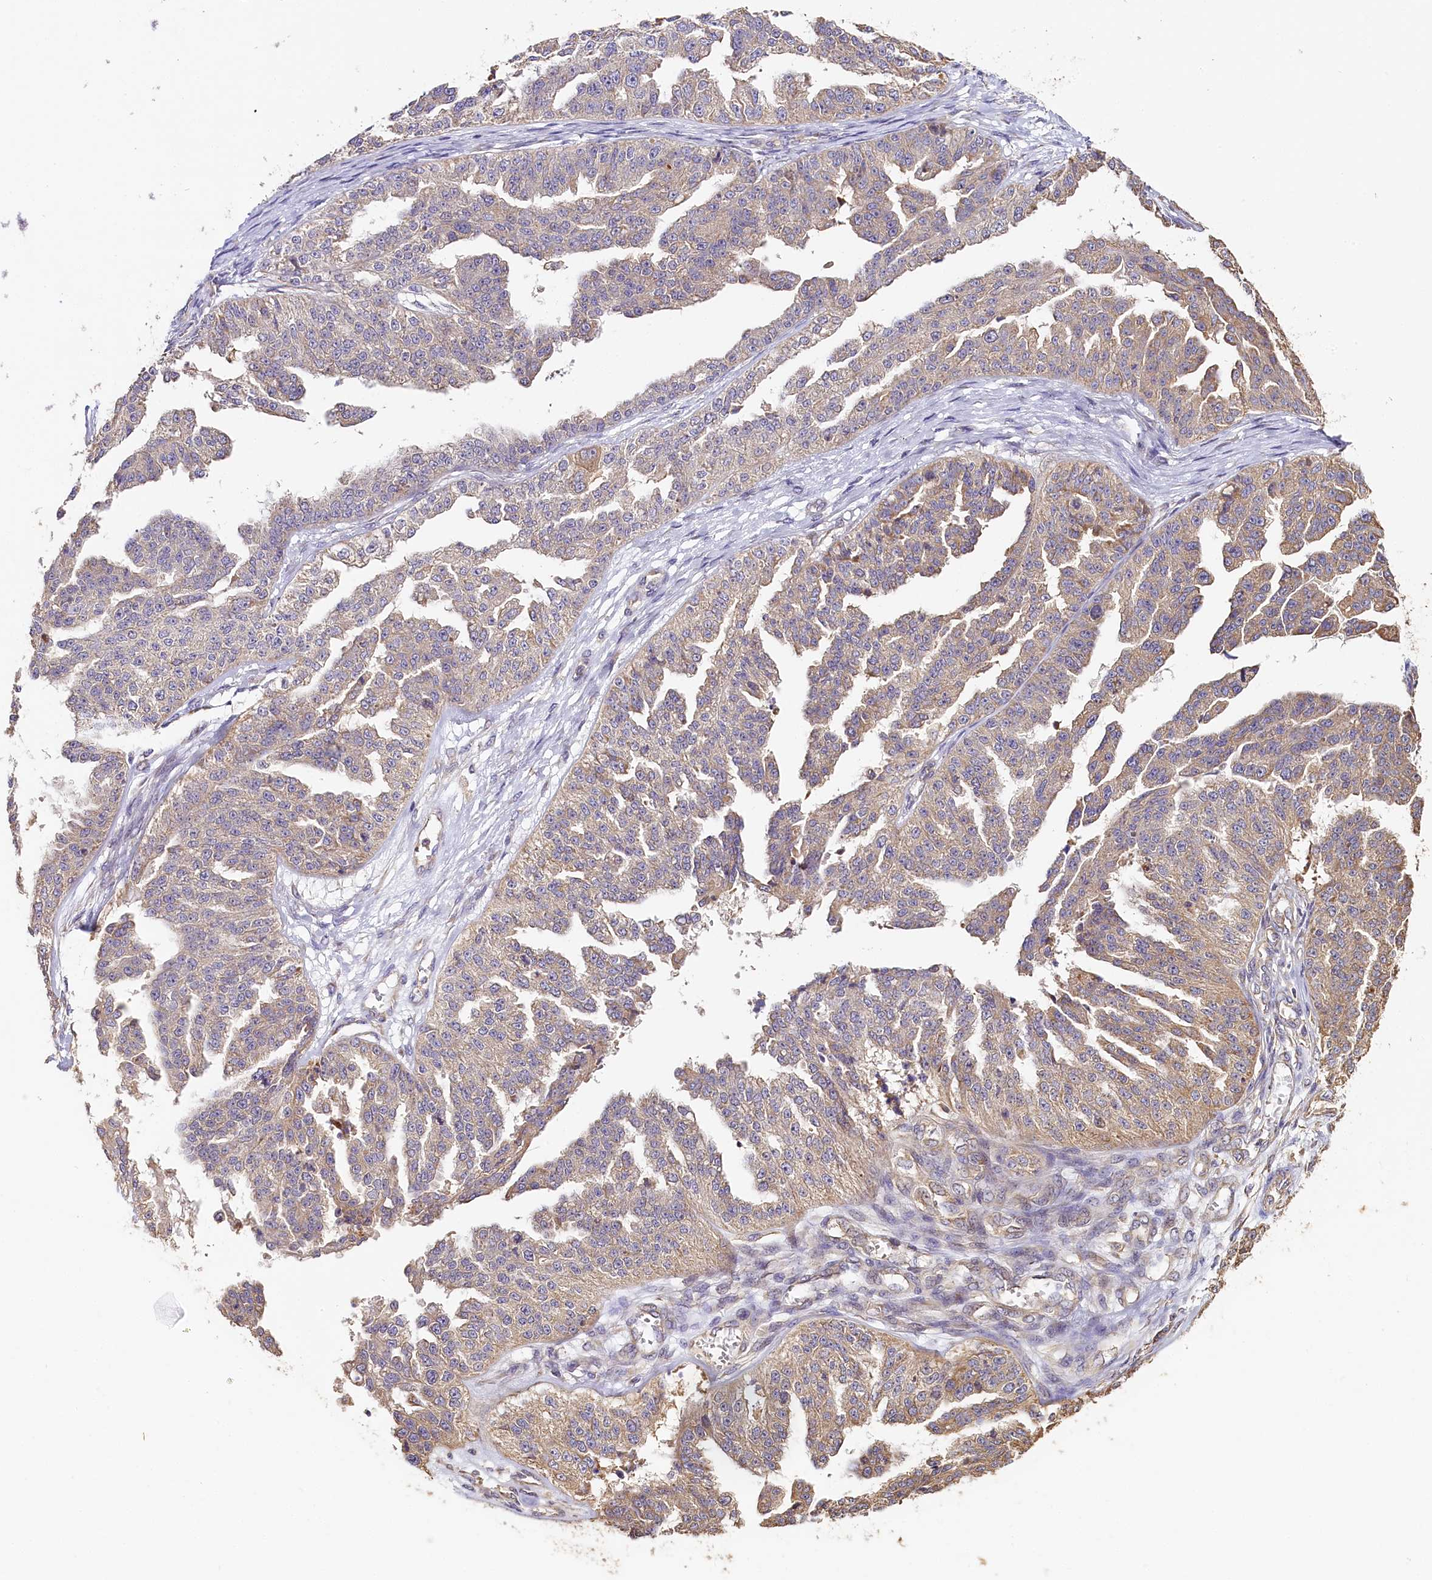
{"staining": {"intensity": "weak", "quantity": ">75%", "location": "cytoplasmic/membranous"}, "tissue": "ovarian cancer", "cell_type": "Tumor cells", "image_type": "cancer", "snomed": [{"axis": "morphology", "description": "Cystadenocarcinoma, serous, NOS"}, {"axis": "topography", "description": "Ovary"}], "caption": "This histopathology image demonstrates IHC staining of human ovarian cancer, with low weak cytoplasmic/membranous positivity in approximately >75% of tumor cells.", "gene": "KATNB1", "patient": {"sex": "female", "age": 58}}